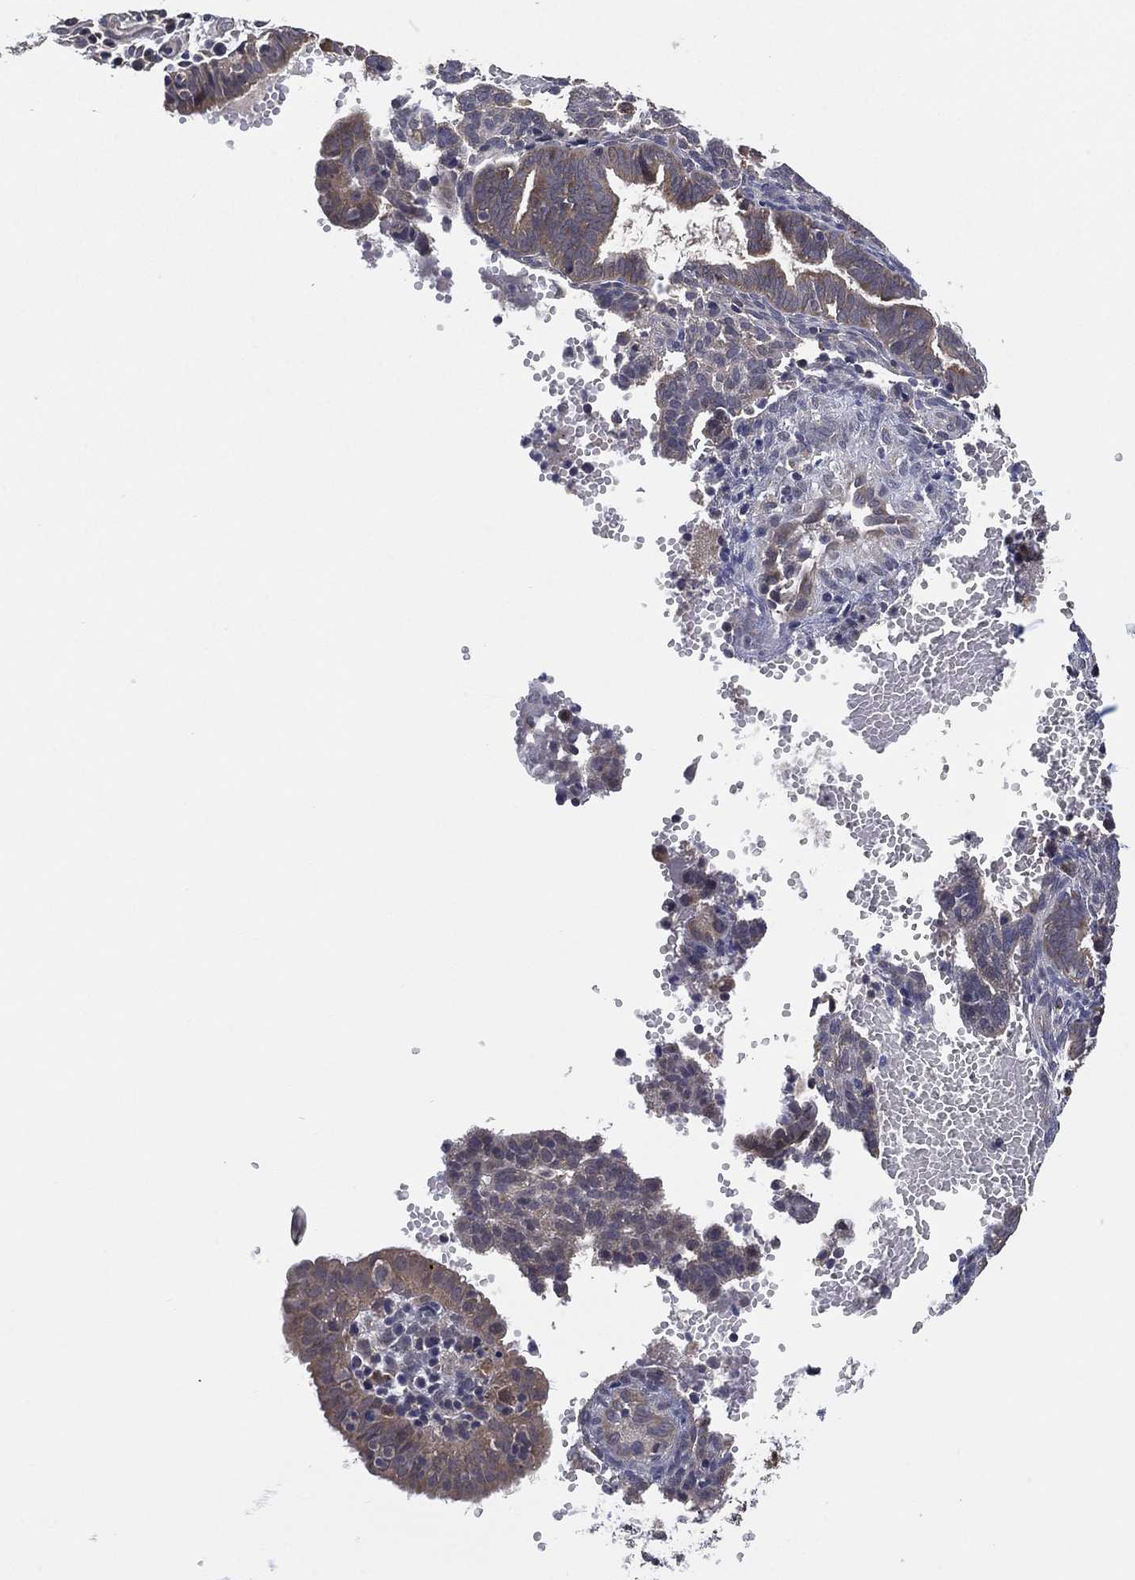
{"staining": {"intensity": "negative", "quantity": "none", "location": "none"}, "tissue": "endometrium", "cell_type": "Cells in endometrial stroma", "image_type": "normal", "snomed": [{"axis": "morphology", "description": "Normal tissue, NOS"}, {"axis": "topography", "description": "Endometrium"}], "caption": "A photomicrograph of human endometrium is negative for staining in cells in endometrial stroma. The staining was performed using DAB (3,3'-diaminobenzidine) to visualize the protein expression in brown, while the nuclei were stained in blue with hematoxylin (Magnification: 20x).", "gene": "SELENOO", "patient": {"sex": "female", "age": 42}}